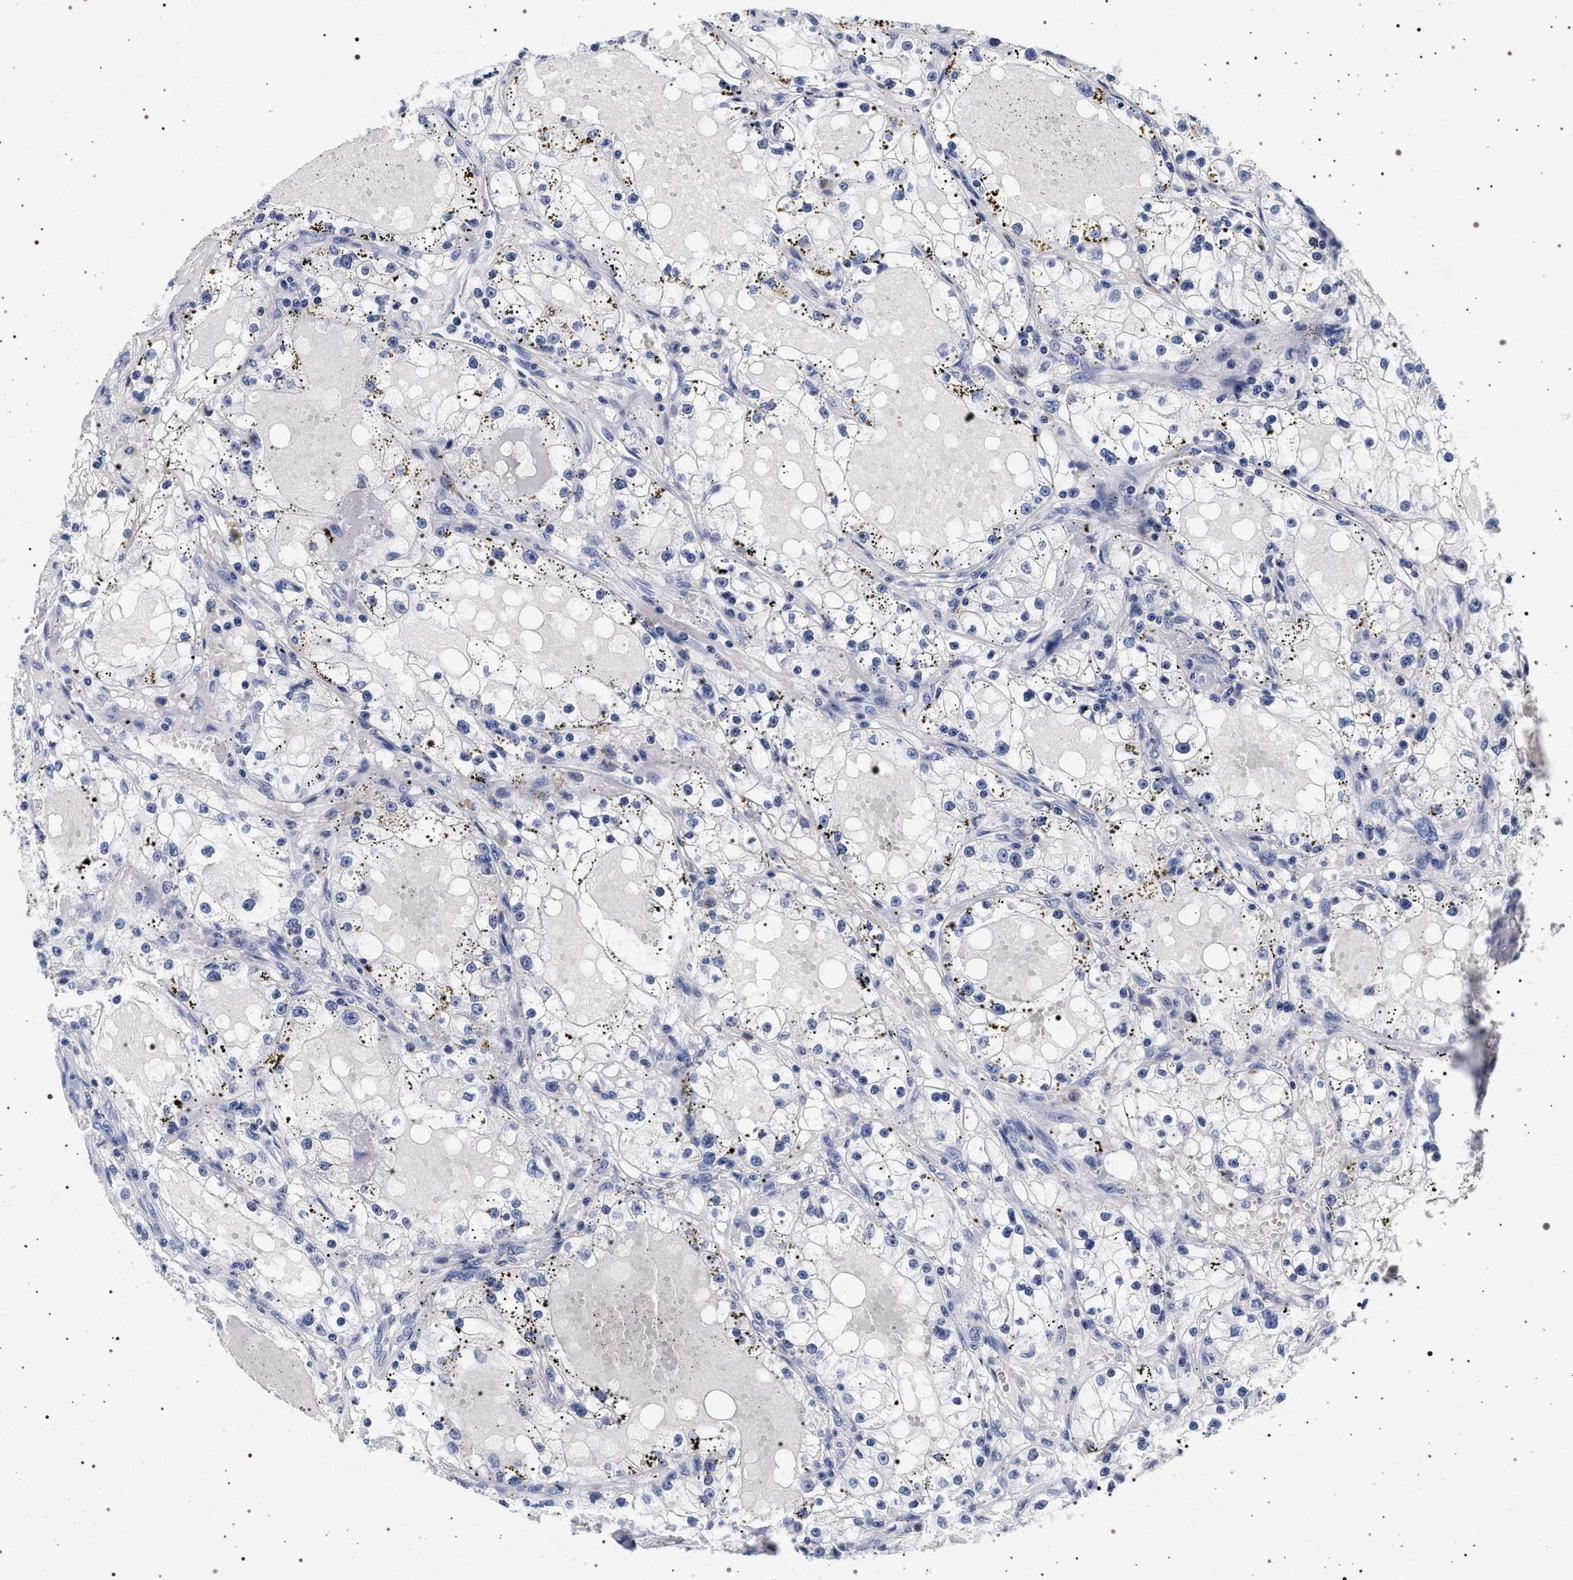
{"staining": {"intensity": "negative", "quantity": "none", "location": "none"}, "tissue": "renal cancer", "cell_type": "Tumor cells", "image_type": "cancer", "snomed": [{"axis": "morphology", "description": "Adenocarcinoma, NOS"}, {"axis": "topography", "description": "Kidney"}], "caption": "Immunohistochemistry photomicrograph of neoplastic tissue: renal cancer stained with DAB (3,3'-diaminobenzidine) demonstrates no significant protein staining in tumor cells.", "gene": "SYN1", "patient": {"sex": "male", "age": 56}}